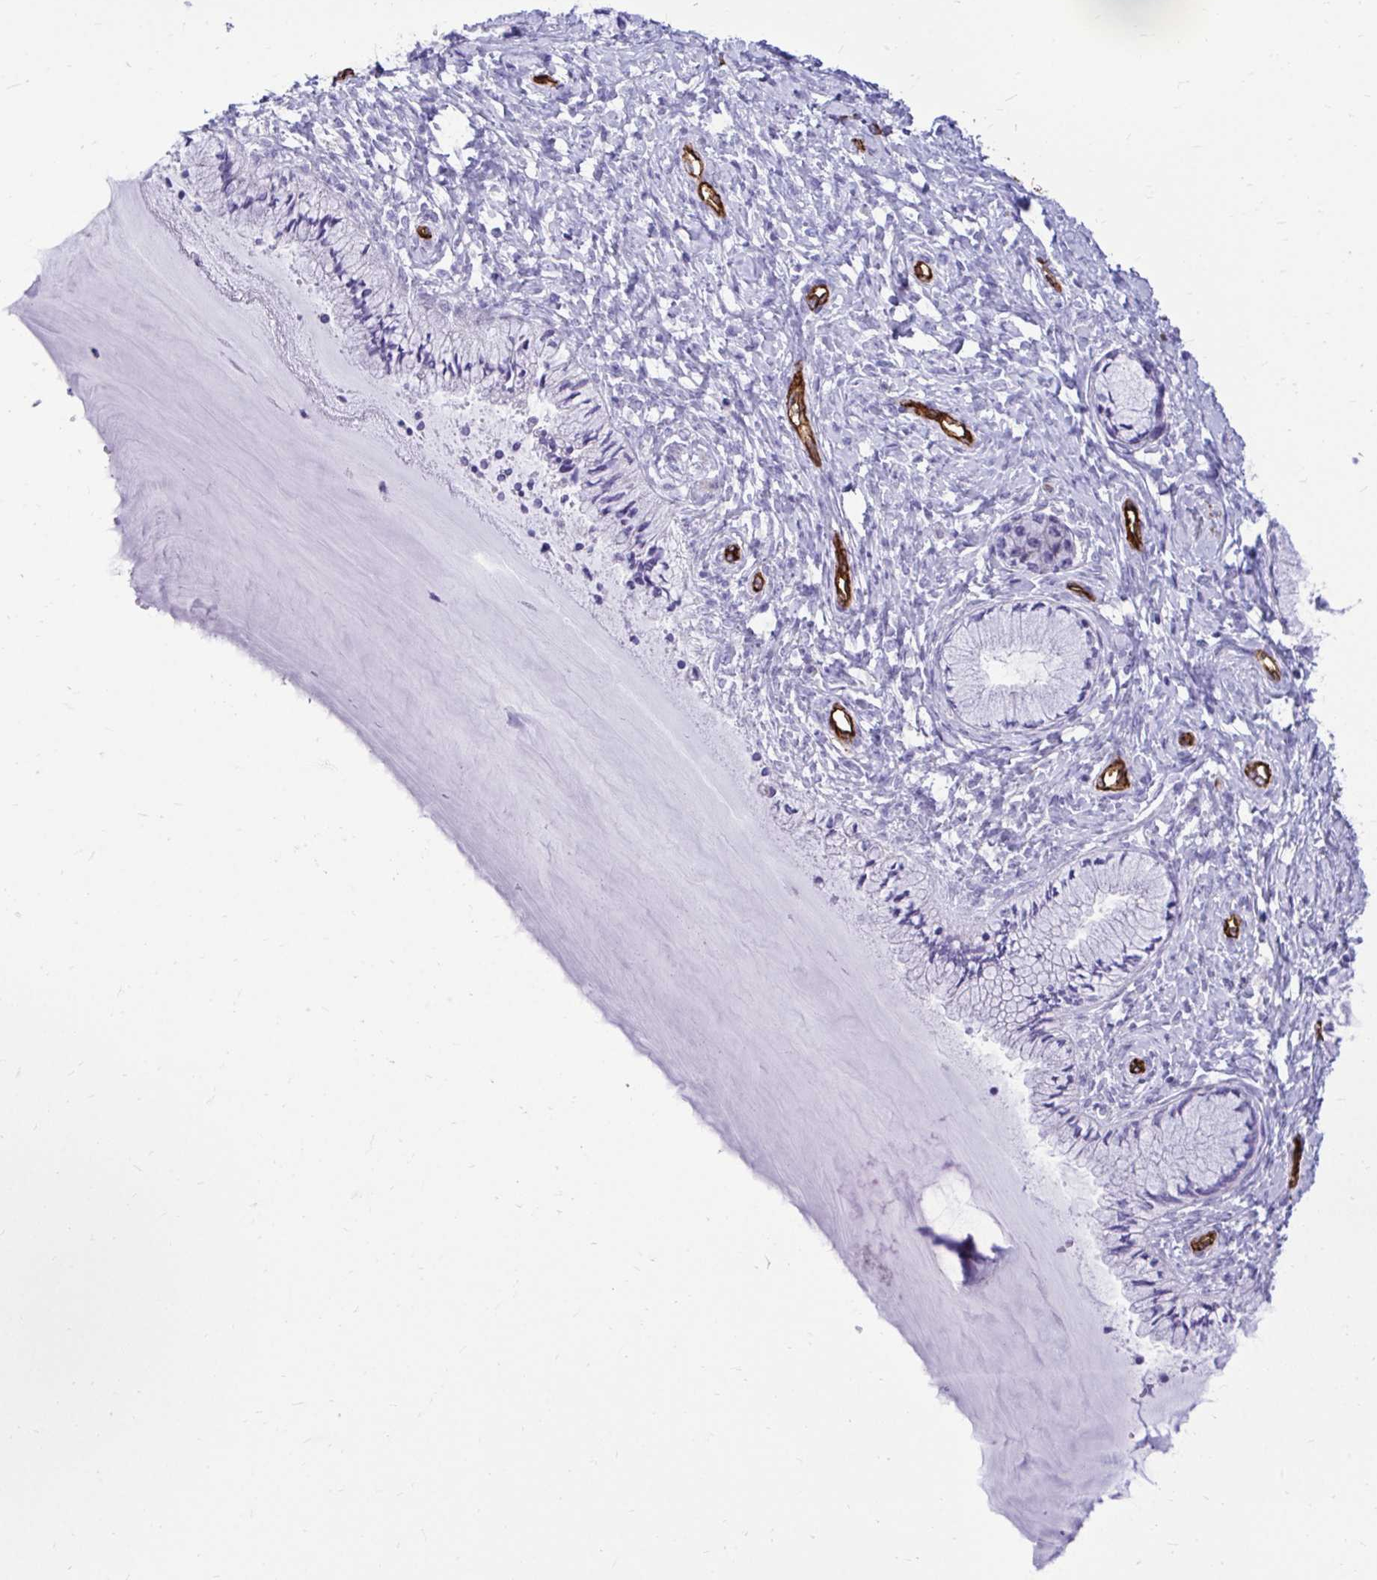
{"staining": {"intensity": "negative", "quantity": "none", "location": "none"}, "tissue": "cervix", "cell_type": "Glandular cells", "image_type": "normal", "snomed": [{"axis": "morphology", "description": "Normal tissue, NOS"}, {"axis": "topography", "description": "Cervix"}], "caption": "A high-resolution histopathology image shows IHC staining of normal cervix, which demonstrates no significant positivity in glandular cells. (DAB (3,3'-diaminobenzidine) immunohistochemistry with hematoxylin counter stain).", "gene": "ABCG2", "patient": {"sex": "female", "age": 37}}